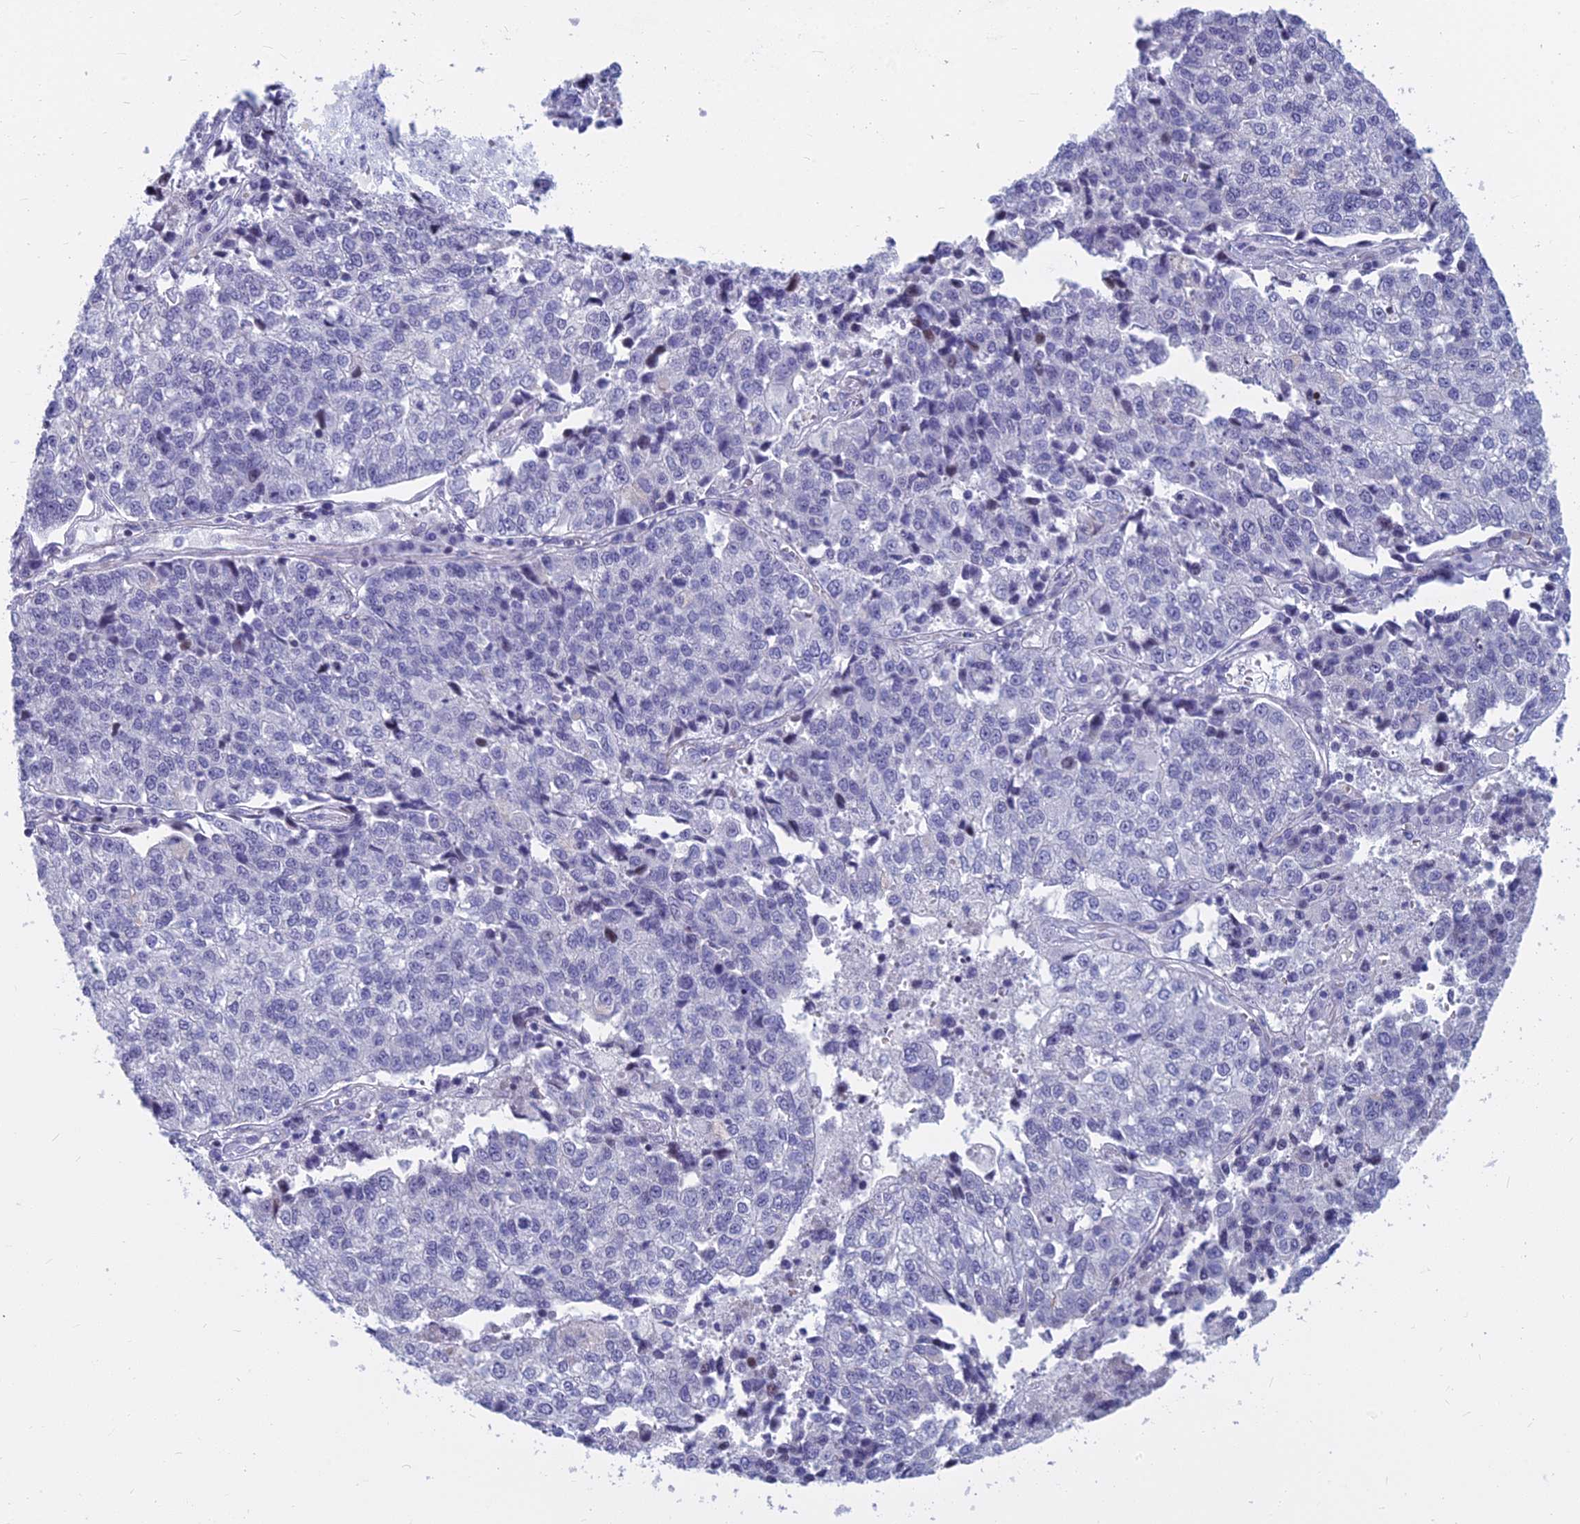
{"staining": {"intensity": "negative", "quantity": "none", "location": "none"}, "tissue": "lung cancer", "cell_type": "Tumor cells", "image_type": "cancer", "snomed": [{"axis": "morphology", "description": "Adenocarcinoma, NOS"}, {"axis": "topography", "description": "Lung"}], "caption": "A histopathology image of lung adenocarcinoma stained for a protein demonstrates no brown staining in tumor cells.", "gene": "MYBPC2", "patient": {"sex": "male", "age": 49}}